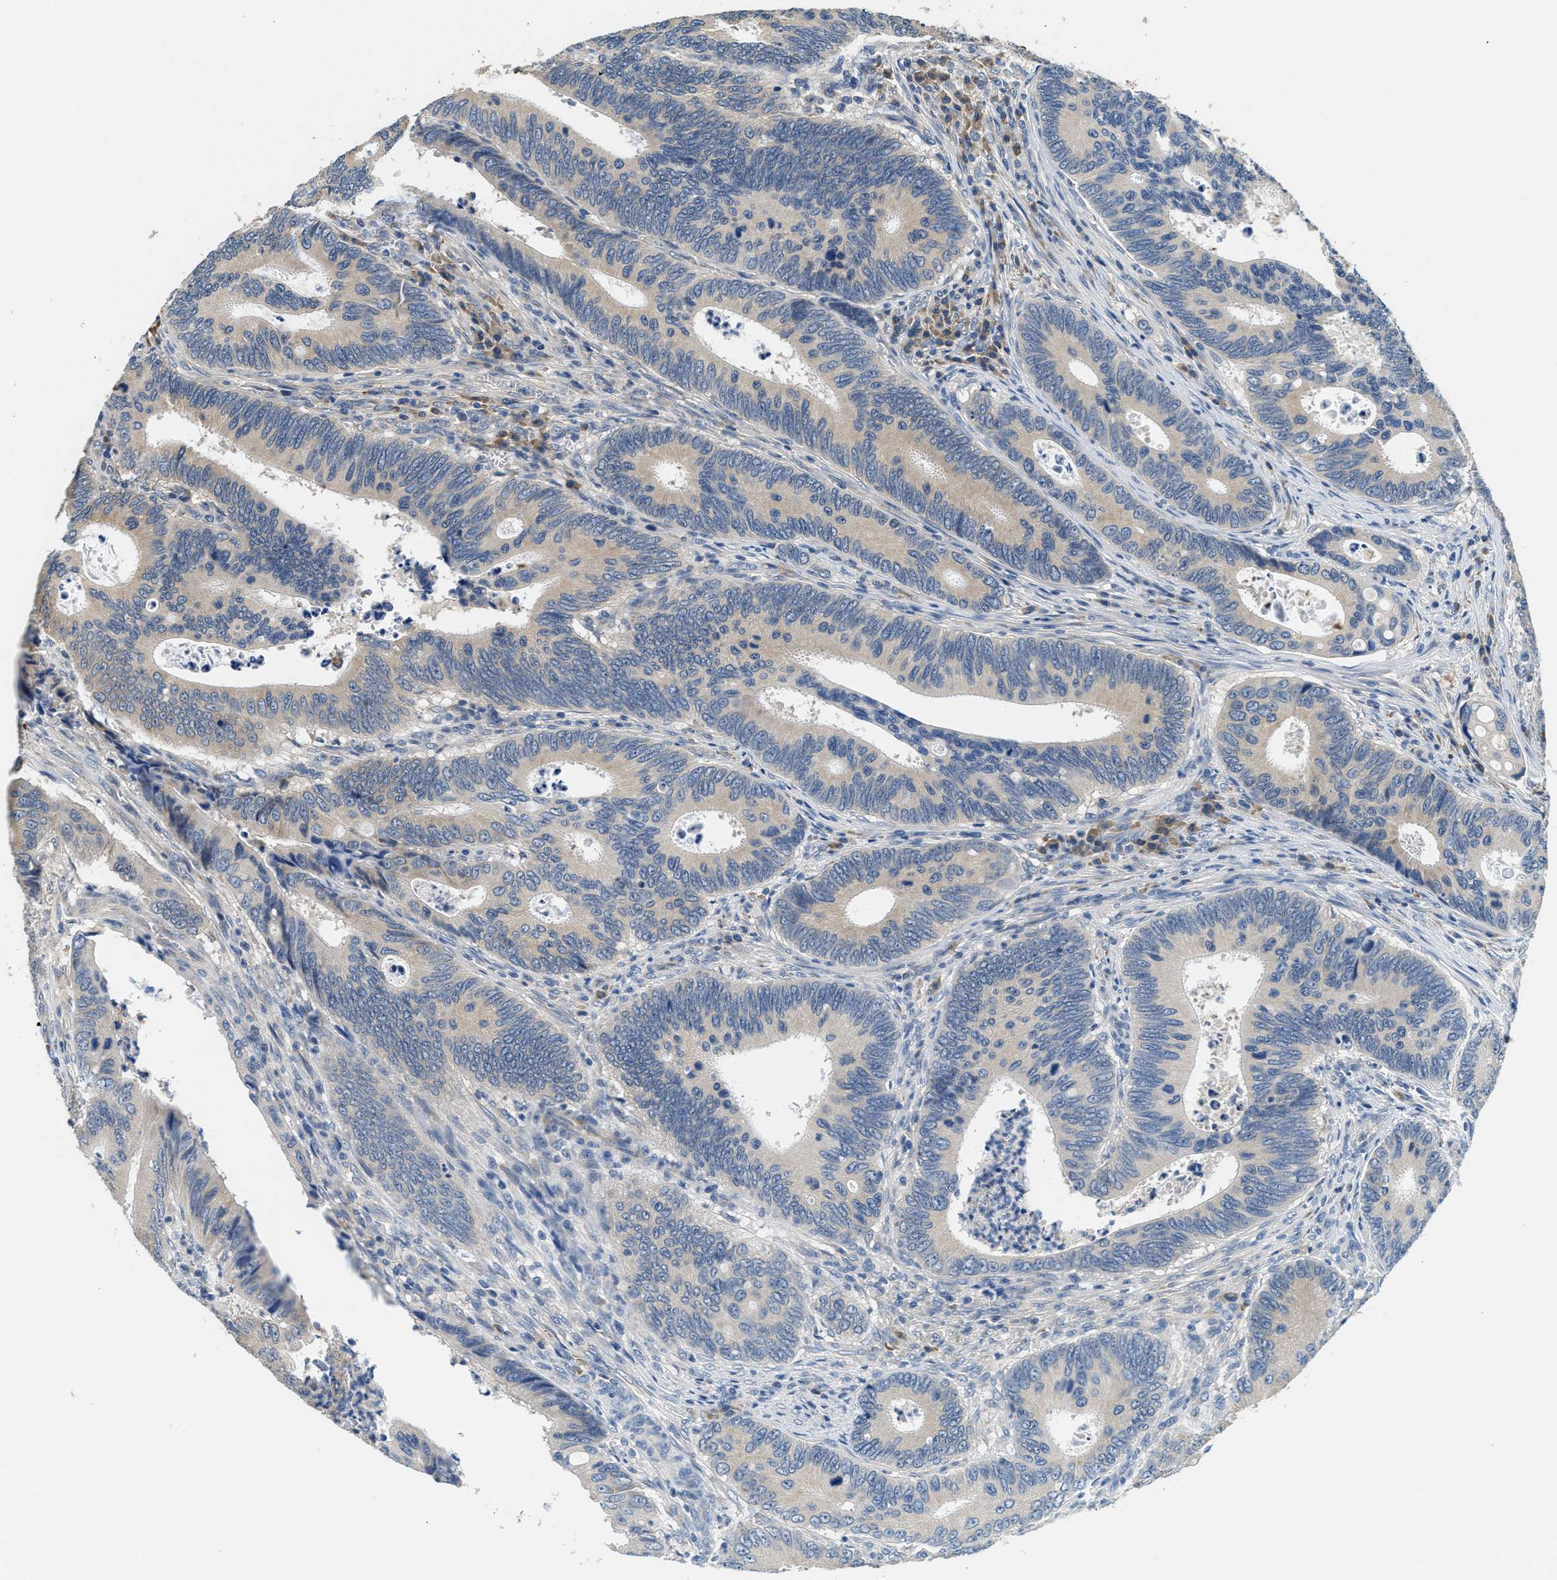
{"staining": {"intensity": "weak", "quantity": "<25%", "location": "cytoplasmic/membranous"}, "tissue": "colorectal cancer", "cell_type": "Tumor cells", "image_type": "cancer", "snomed": [{"axis": "morphology", "description": "Inflammation, NOS"}, {"axis": "morphology", "description": "Adenocarcinoma, NOS"}, {"axis": "topography", "description": "Colon"}], "caption": "This micrograph is of colorectal cancer stained with immunohistochemistry to label a protein in brown with the nuclei are counter-stained blue. There is no expression in tumor cells.", "gene": "ALDH3A2", "patient": {"sex": "male", "age": 72}}